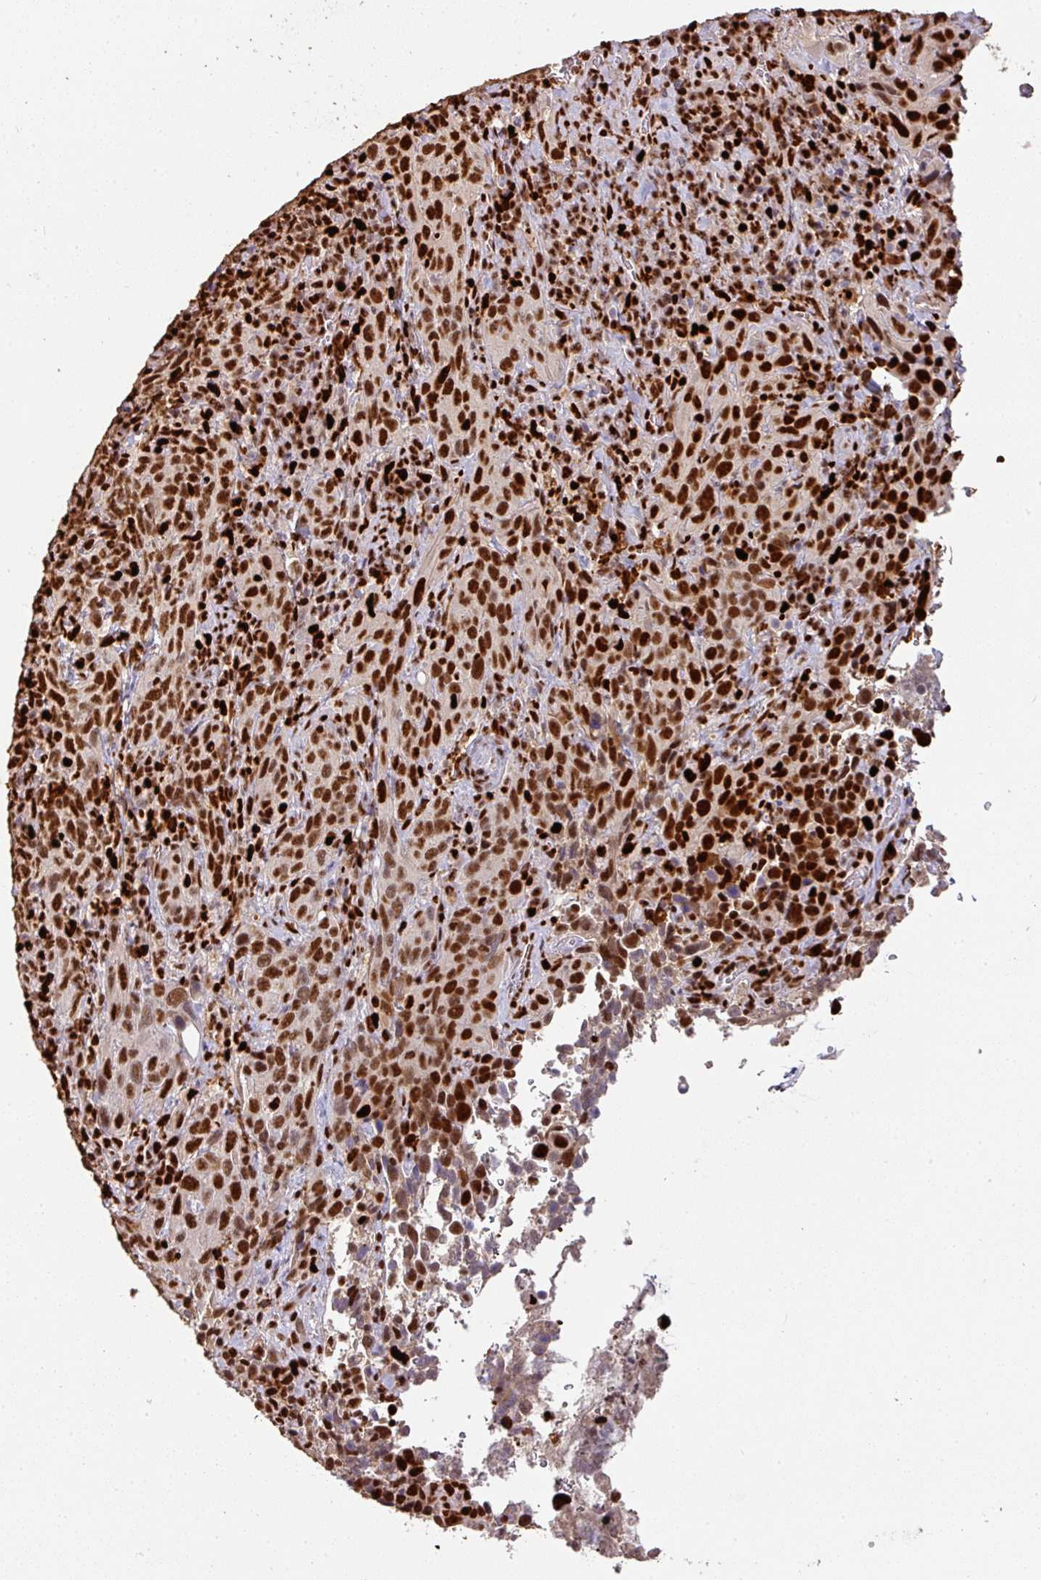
{"staining": {"intensity": "strong", "quantity": ">75%", "location": "nuclear"}, "tissue": "cervical cancer", "cell_type": "Tumor cells", "image_type": "cancer", "snomed": [{"axis": "morphology", "description": "Squamous cell carcinoma, NOS"}, {"axis": "topography", "description": "Cervix"}], "caption": "Immunohistochemistry histopathology image of neoplastic tissue: human cervical cancer (squamous cell carcinoma) stained using IHC reveals high levels of strong protein expression localized specifically in the nuclear of tumor cells, appearing as a nuclear brown color.", "gene": "SAMHD1", "patient": {"sex": "female", "age": 51}}